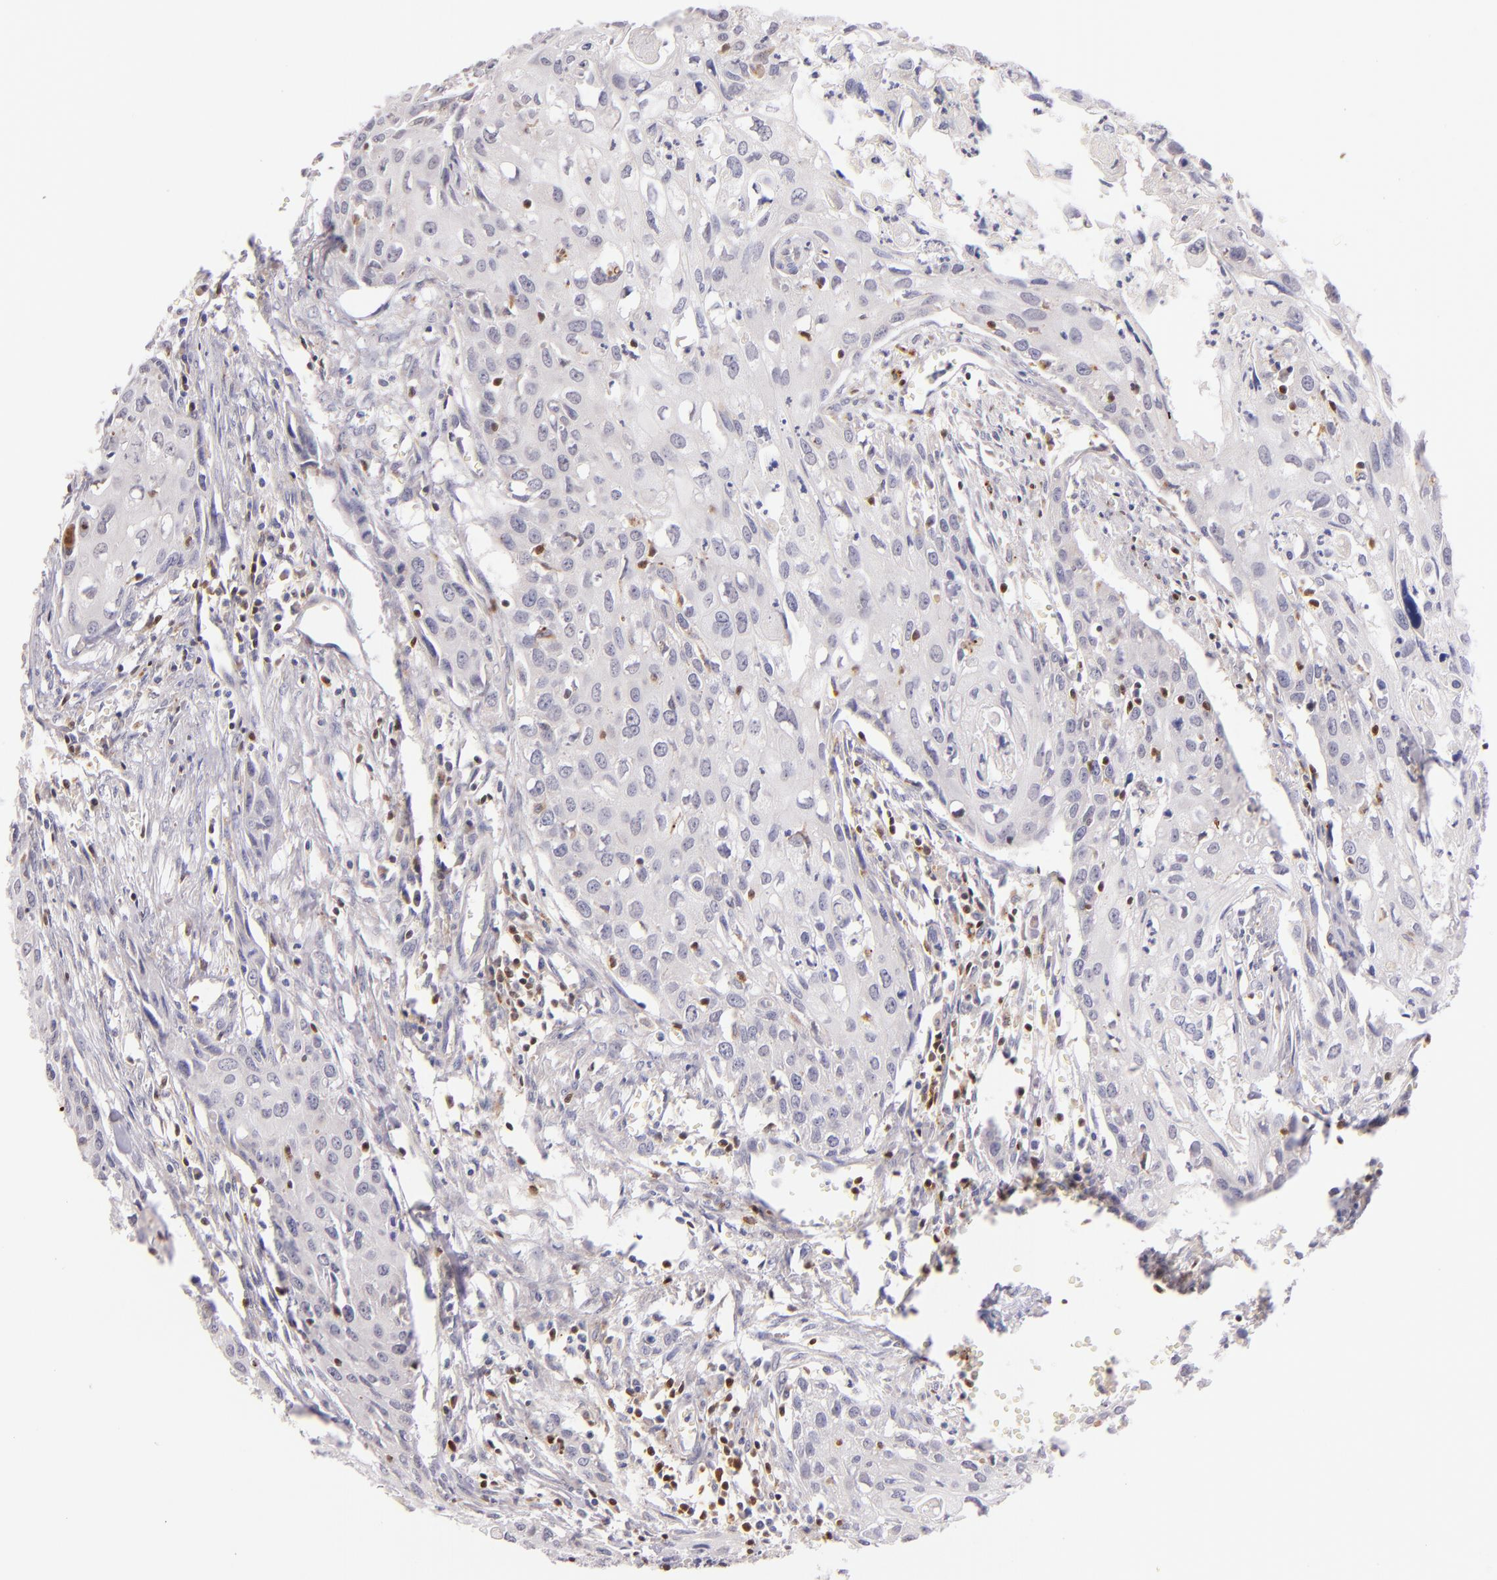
{"staining": {"intensity": "negative", "quantity": "none", "location": "none"}, "tissue": "urothelial cancer", "cell_type": "Tumor cells", "image_type": "cancer", "snomed": [{"axis": "morphology", "description": "Urothelial carcinoma, High grade"}, {"axis": "topography", "description": "Urinary bladder"}], "caption": "Tumor cells show no significant protein positivity in urothelial cancer. Brightfield microscopy of immunohistochemistry stained with DAB (brown) and hematoxylin (blue), captured at high magnification.", "gene": "ZAP70", "patient": {"sex": "male", "age": 54}}